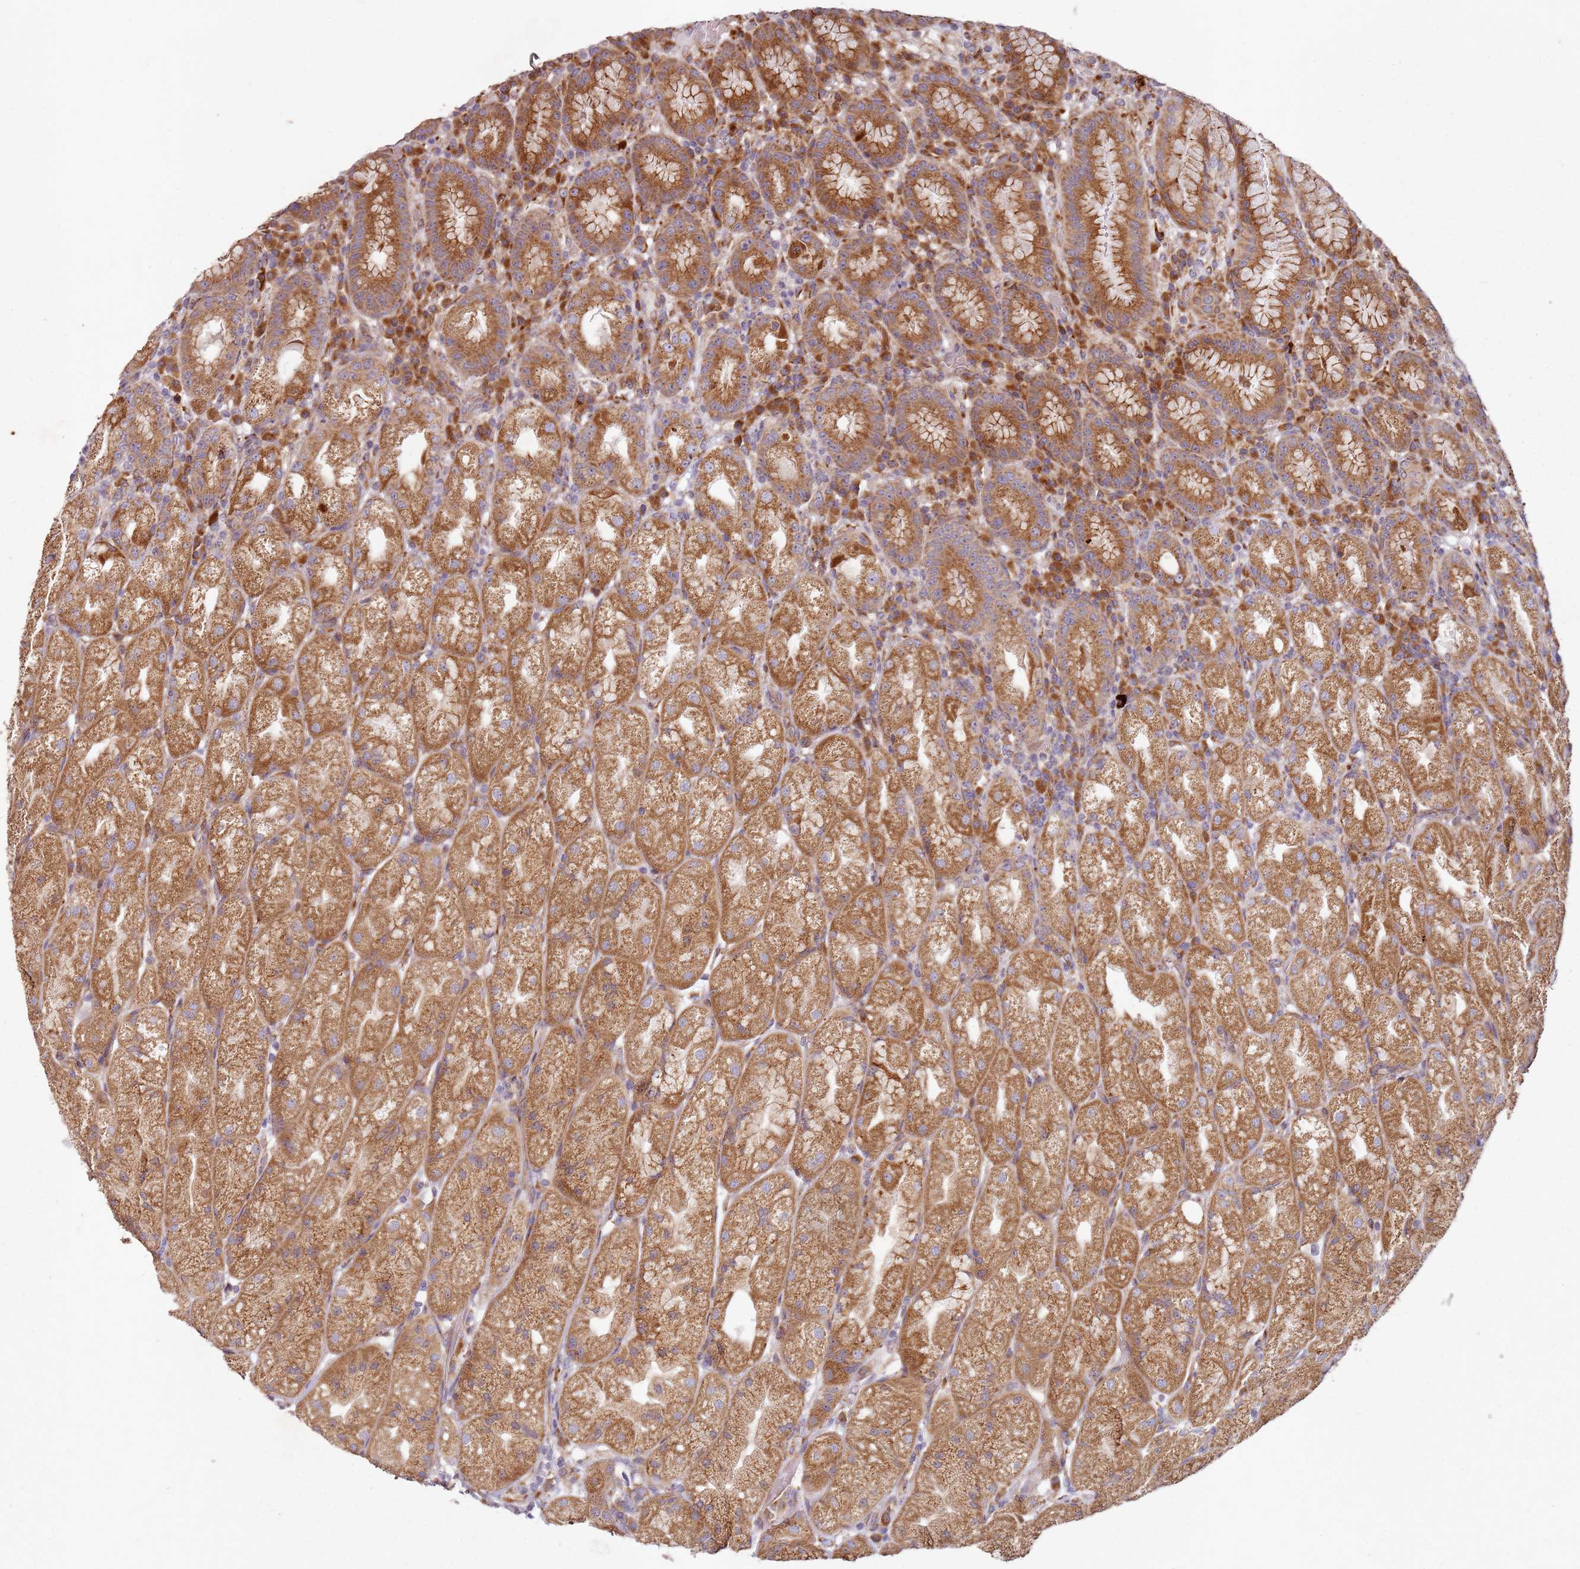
{"staining": {"intensity": "strong", "quantity": ">75%", "location": "cytoplasmic/membranous"}, "tissue": "stomach", "cell_type": "Glandular cells", "image_type": "normal", "snomed": [{"axis": "morphology", "description": "Normal tissue, NOS"}, {"axis": "topography", "description": "Stomach, upper"}], "caption": "A photomicrograph of human stomach stained for a protein exhibits strong cytoplasmic/membranous brown staining in glandular cells.", "gene": "ARFRP1", "patient": {"sex": "male", "age": 52}}